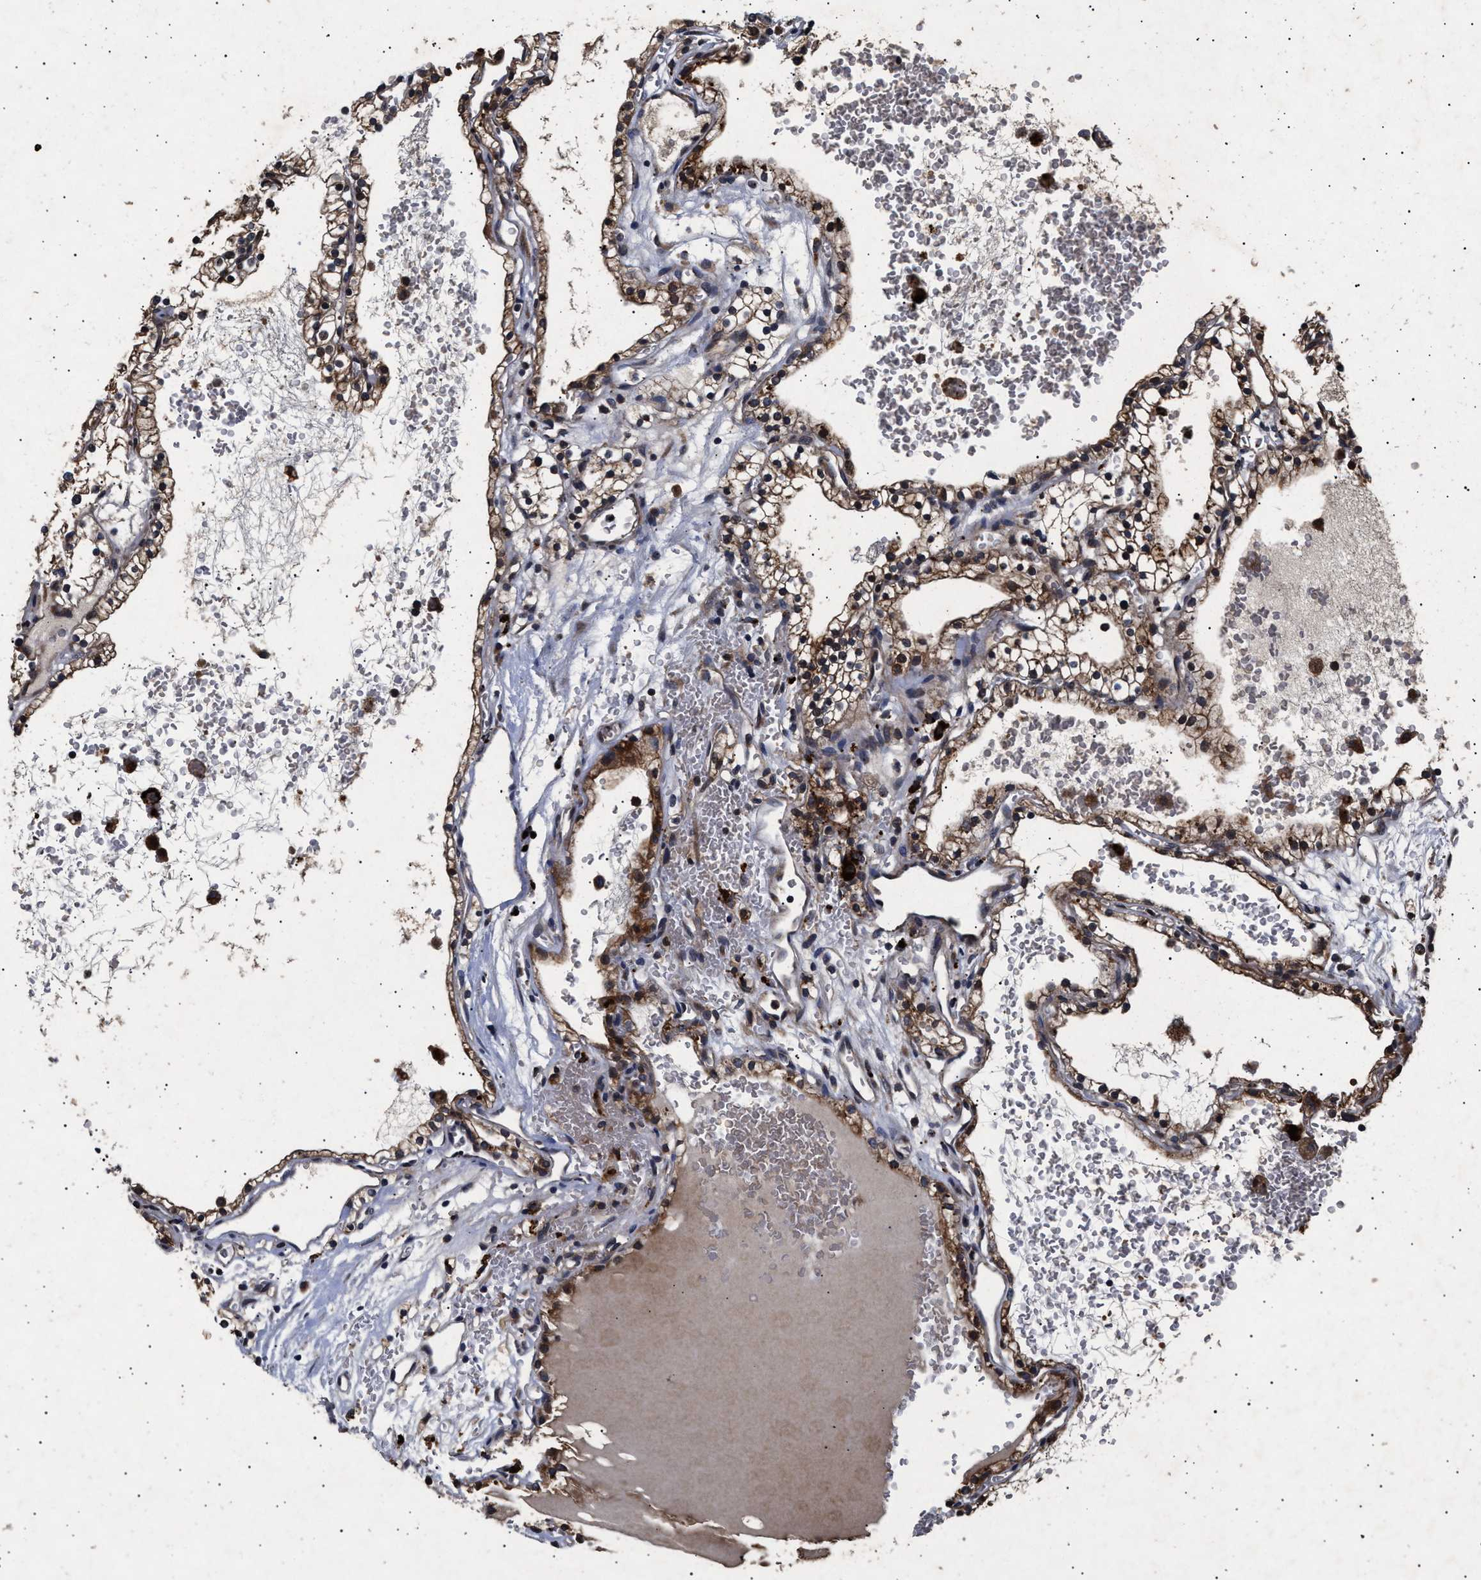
{"staining": {"intensity": "moderate", "quantity": ">75%", "location": "cytoplasmic/membranous"}, "tissue": "renal cancer", "cell_type": "Tumor cells", "image_type": "cancer", "snomed": [{"axis": "morphology", "description": "Adenocarcinoma, NOS"}, {"axis": "topography", "description": "Kidney"}], "caption": "Immunohistochemical staining of renal cancer (adenocarcinoma) demonstrates medium levels of moderate cytoplasmic/membranous positivity in about >75% of tumor cells.", "gene": "ITGB5", "patient": {"sex": "female", "age": 41}}